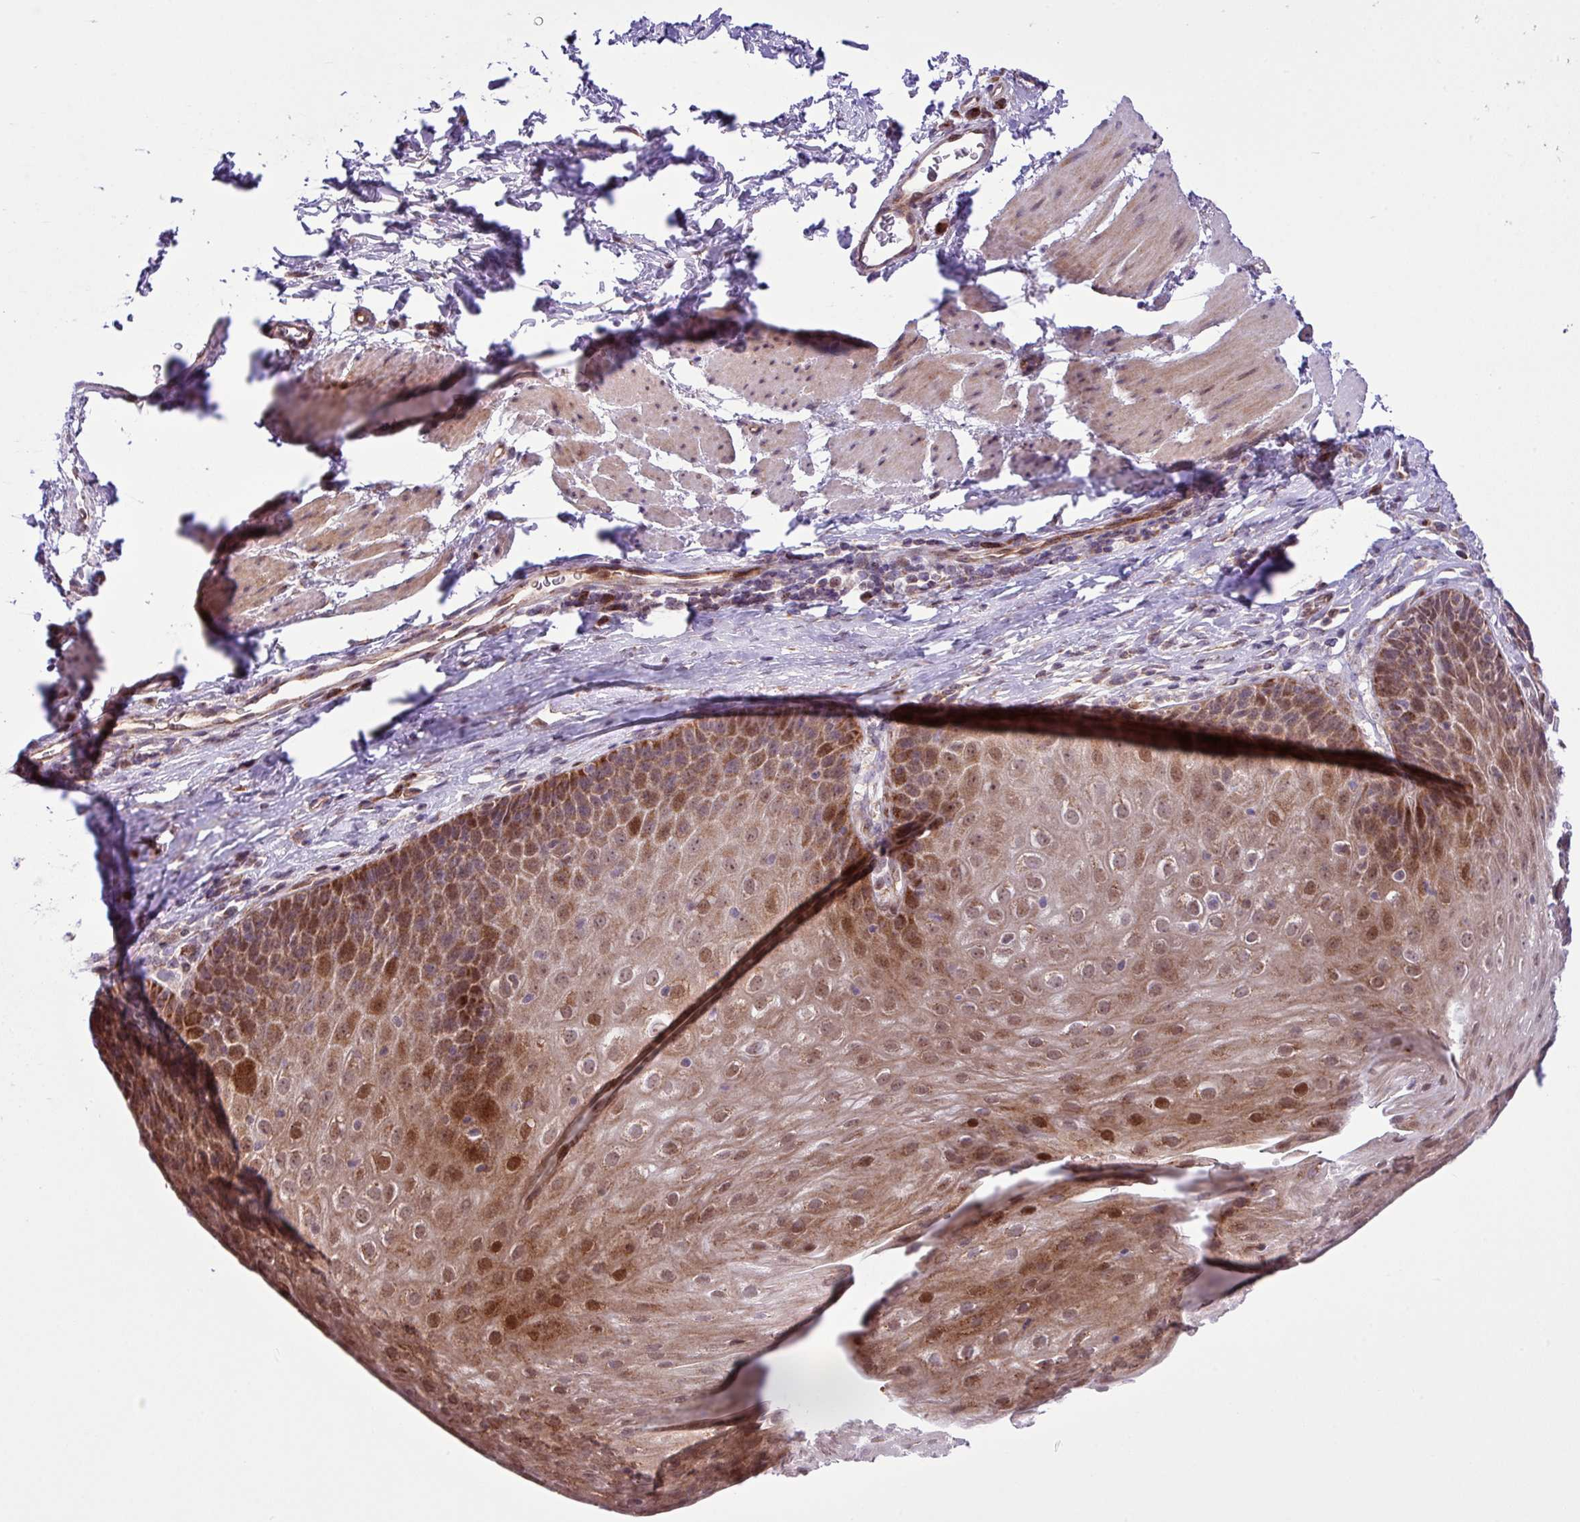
{"staining": {"intensity": "moderate", "quantity": ">75%", "location": "cytoplasmic/membranous,nuclear"}, "tissue": "esophagus", "cell_type": "Squamous epithelial cells", "image_type": "normal", "snomed": [{"axis": "morphology", "description": "Normal tissue, NOS"}, {"axis": "topography", "description": "Esophagus"}], "caption": "DAB immunohistochemical staining of benign human esophagus demonstrates moderate cytoplasmic/membranous,nuclear protein staining in approximately >75% of squamous epithelial cells.", "gene": "B3GNT9", "patient": {"sex": "female", "age": 61}}